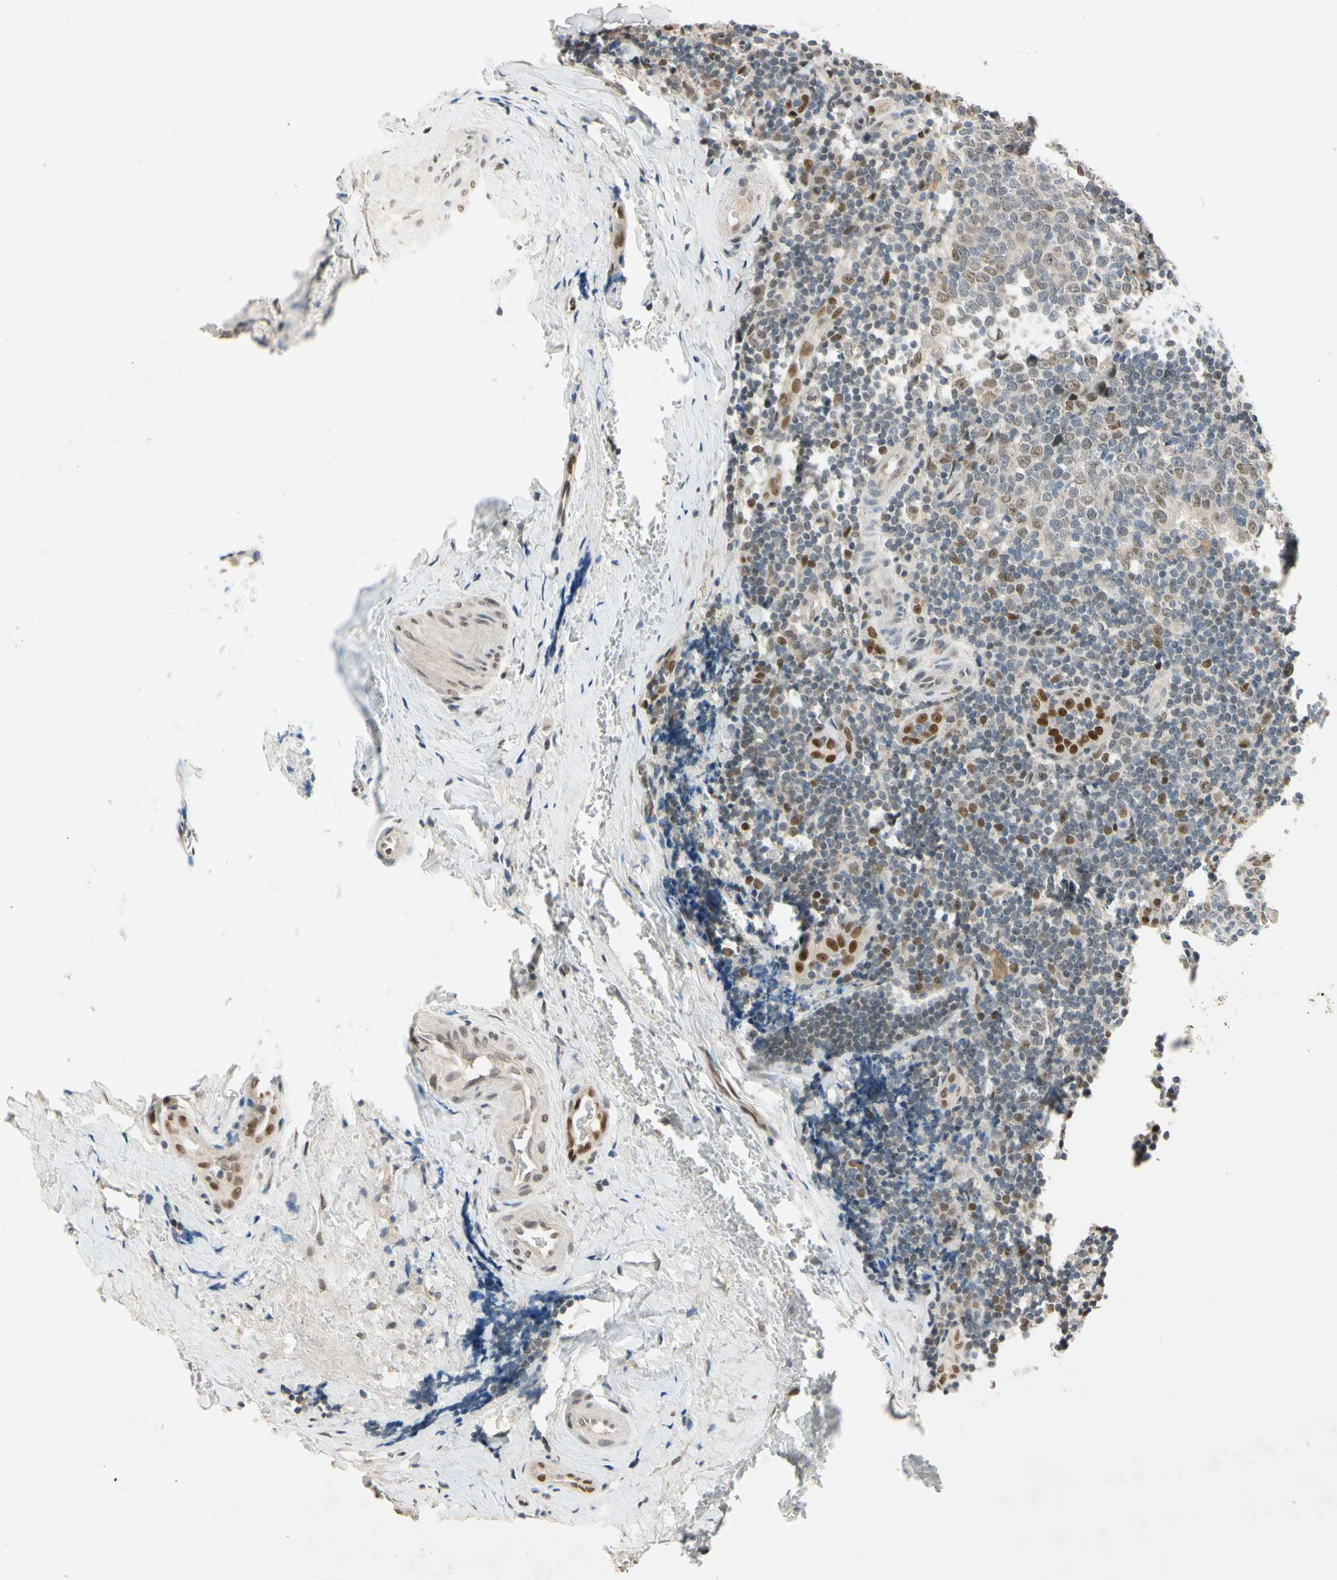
{"staining": {"intensity": "moderate", "quantity": "<25%", "location": "cytoplasmic/membranous,nuclear"}, "tissue": "tonsil", "cell_type": "Germinal center cells", "image_type": "normal", "snomed": [{"axis": "morphology", "description": "Normal tissue, NOS"}, {"axis": "topography", "description": "Tonsil"}], "caption": "Immunohistochemical staining of benign tonsil shows low levels of moderate cytoplasmic/membranous,nuclear staining in about <25% of germinal center cells.", "gene": "RIOX2", "patient": {"sex": "male", "age": 31}}